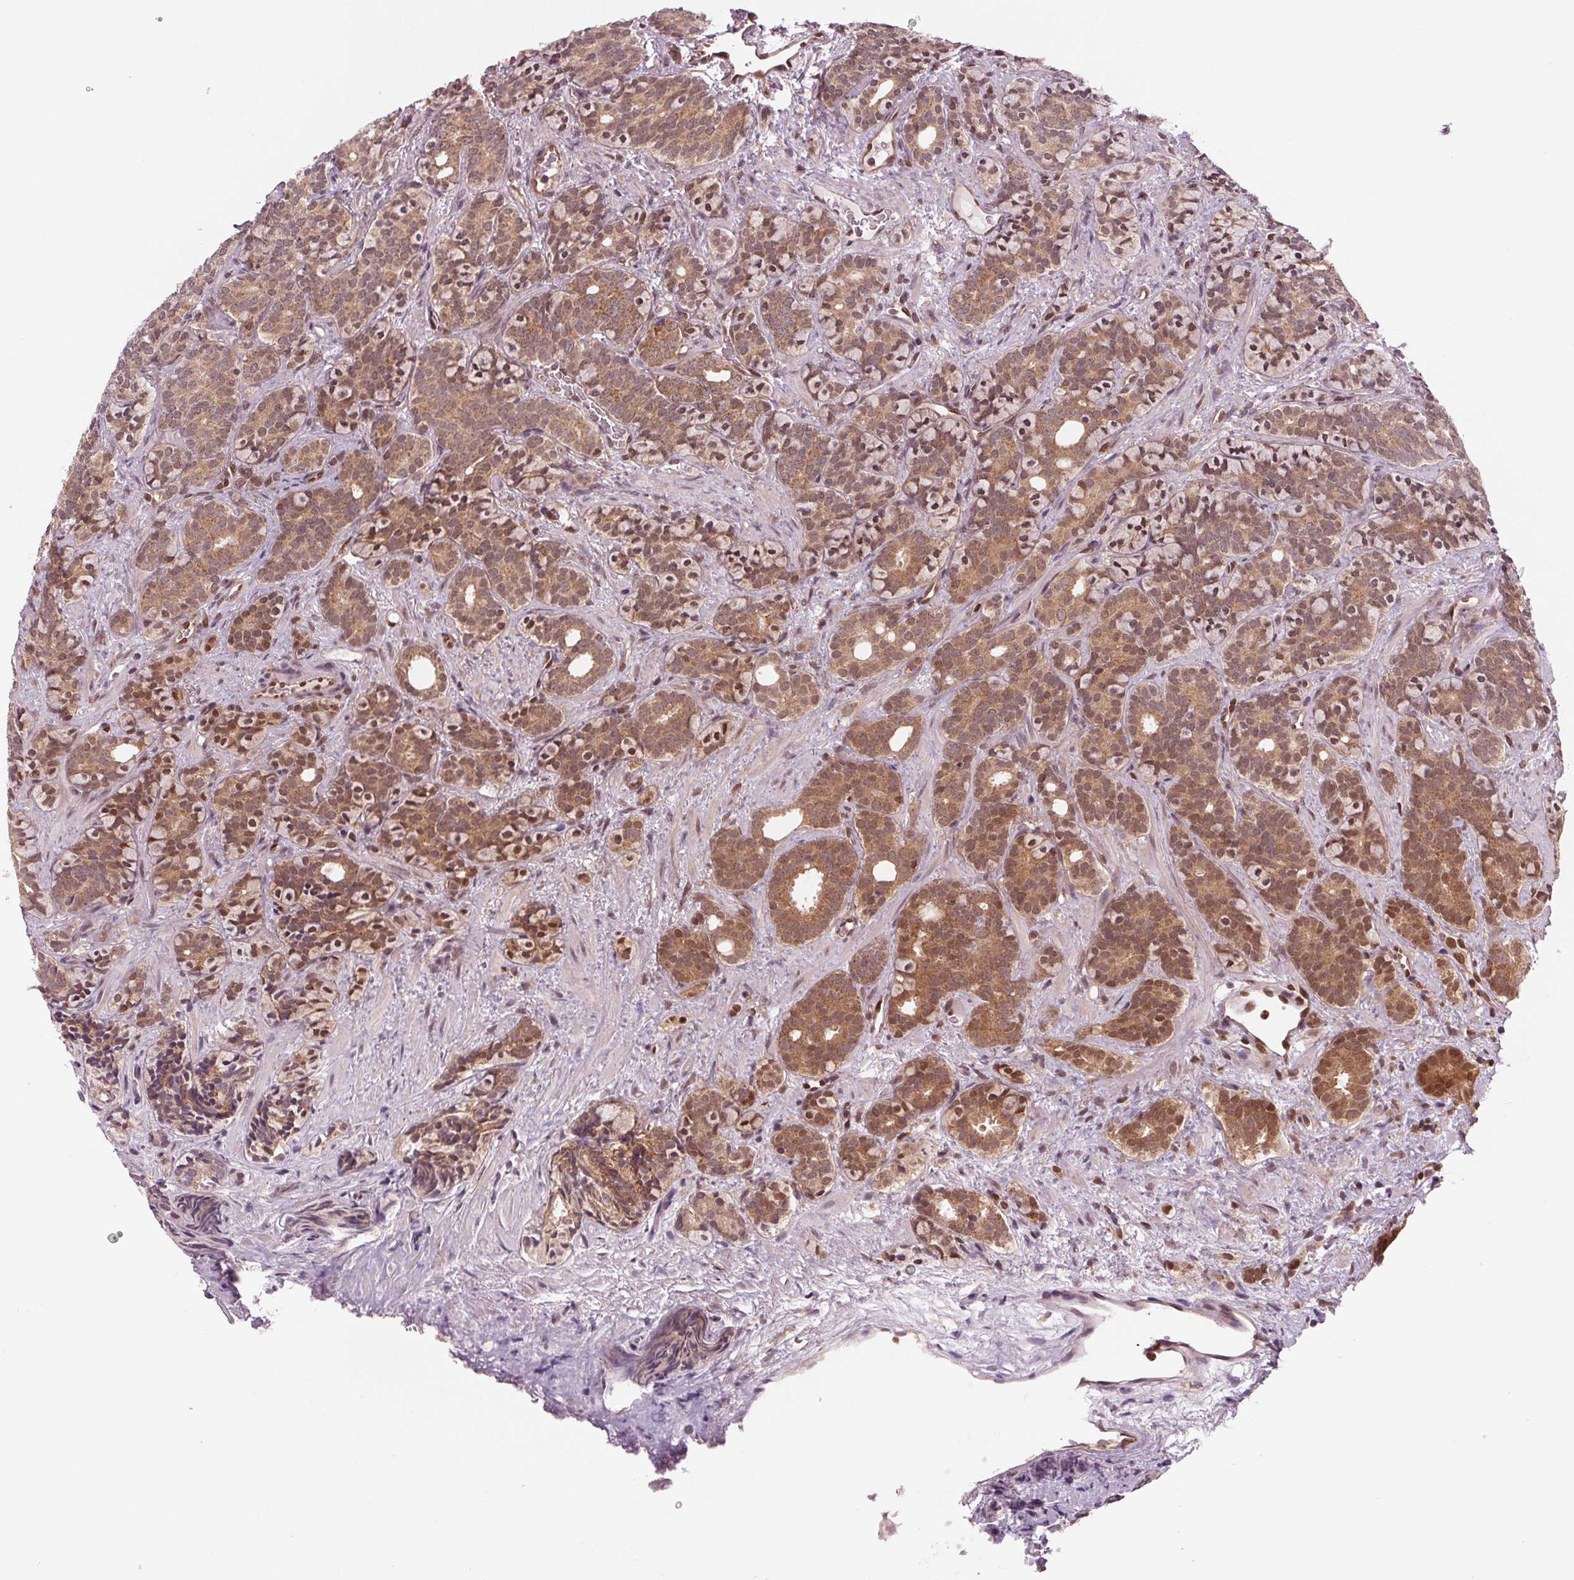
{"staining": {"intensity": "moderate", "quantity": ">75%", "location": "cytoplasmic/membranous"}, "tissue": "prostate cancer", "cell_type": "Tumor cells", "image_type": "cancer", "snomed": [{"axis": "morphology", "description": "Adenocarcinoma, High grade"}, {"axis": "topography", "description": "Prostate"}], "caption": "A high-resolution image shows IHC staining of adenocarcinoma (high-grade) (prostate), which exhibits moderate cytoplasmic/membranous positivity in about >75% of tumor cells.", "gene": "STAT3", "patient": {"sex": "male", "age": 84}}